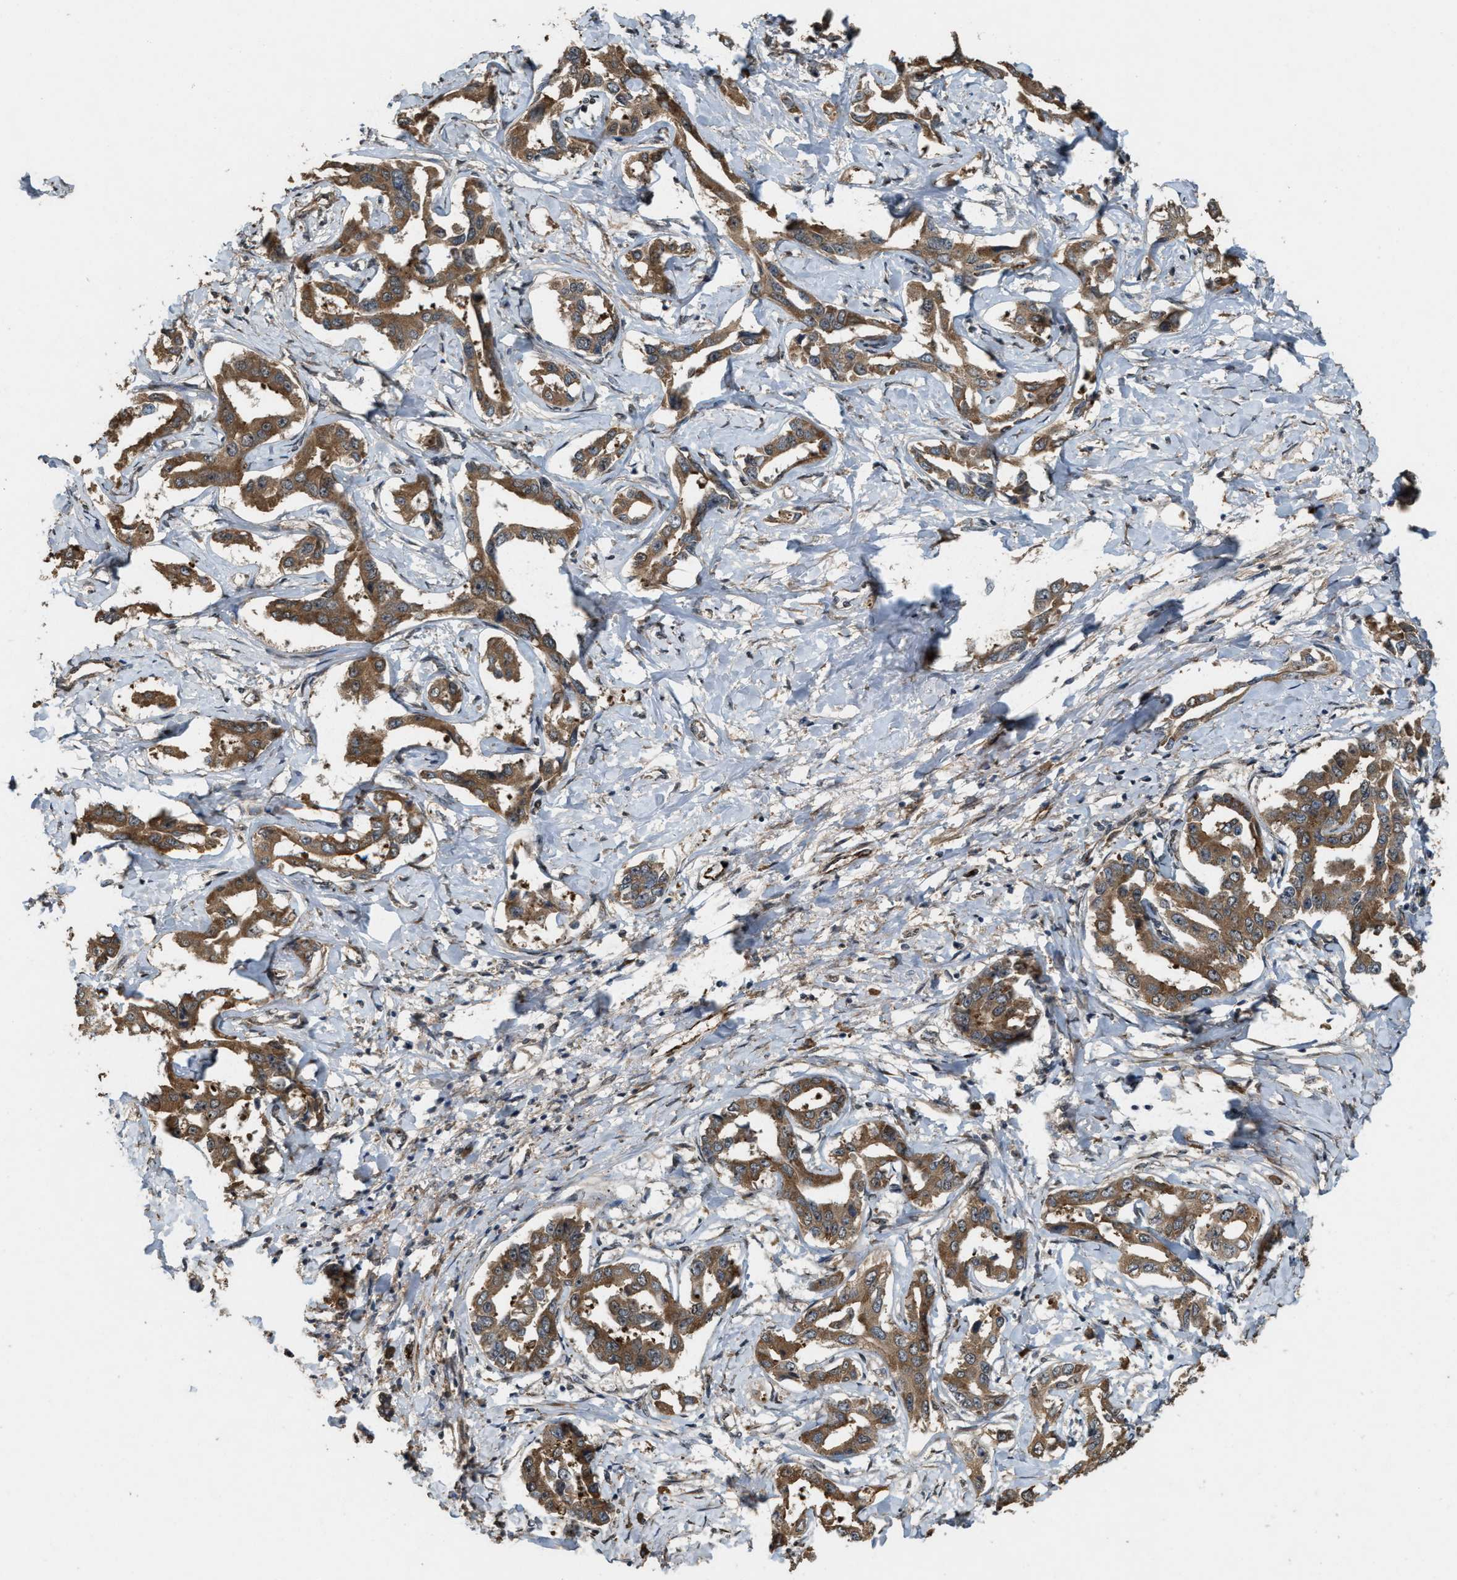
{"staining": {"intensity": "moderate", "quantity": ">75%", "location": "cytoplasmic/membranous"}, "tissue": "liver cancer", "cell_type": "Tumor cells", "image_type": "cancer", "snomed": [{"axis": "morphology", "description": "Cholangiocarcinoma"}, {"axis": "topography", "description": "Liver"}], "caption": "A brown stain shows moderate cytoplasmic/membranous expression of a protein in cholangiocarcinoma (liver) tumor cells.", "gene": "ARHGEF5", "patient": {"sex": "male", "age": 59}}